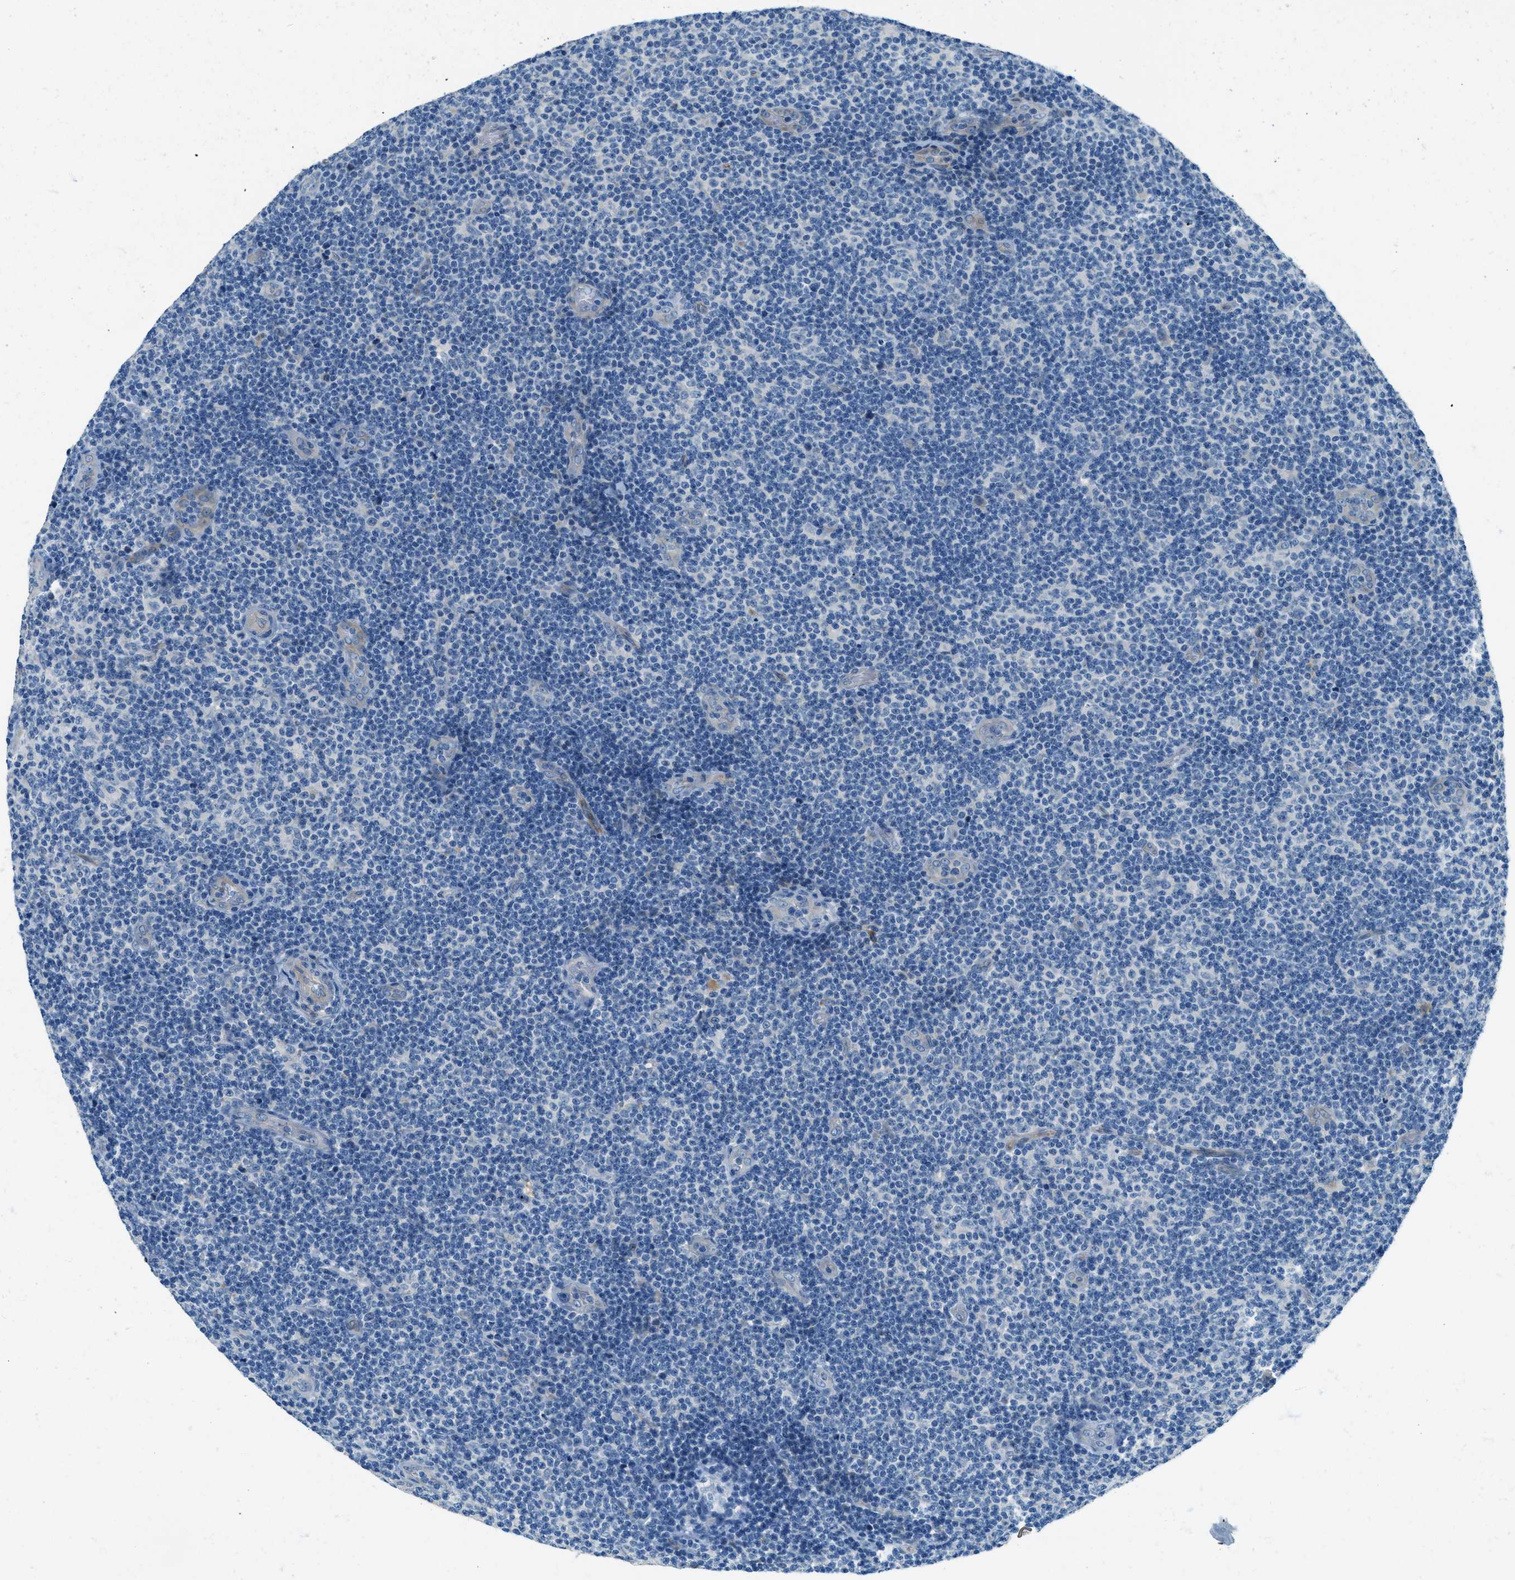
{"staining": {"intensity": "negative", "quantity": "none", "location": "none"}, "tissue": "lymphoma", "cell_type": "Tumor cells", "image_type": "cancer", "snomed": [{"axis": "morphology", "description": "Malignant lymphoma, non-Hodgkin's type, Low grade"}, {"axis": "topography", "description": "Lymph node"}], "caption": "Tumor cells are negative for brown protein staining in low-grade malignant lymphoma, non-Hodgkin's type.", "gene": "ZNF367", "patient": {"sex": "male", "age": 83}}